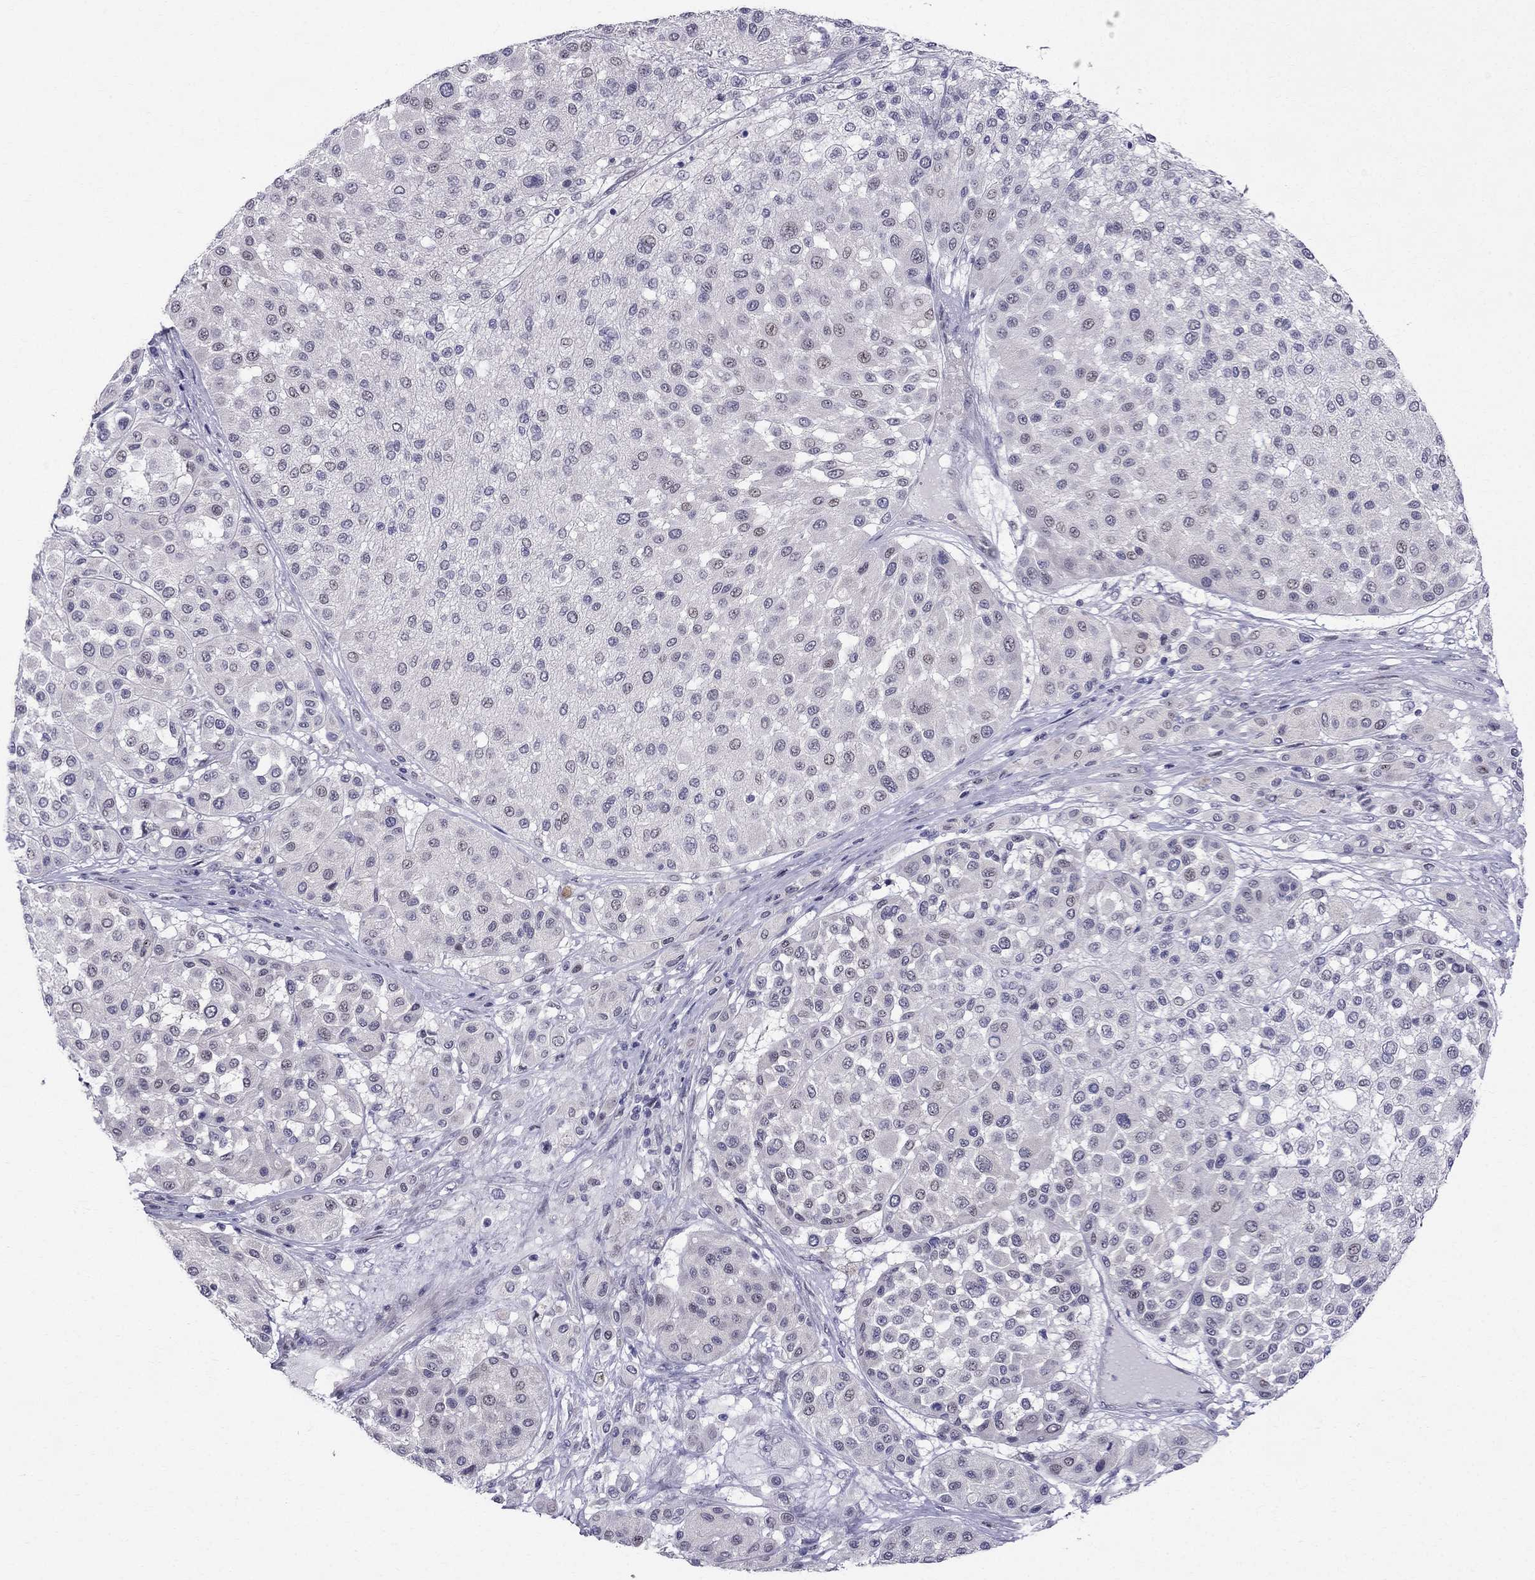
{"staining": {"intensity": "negative", "quantity": "none", "location": "none"}, "tissue": "melanoma", "cell_type": "Tumor cells", "image_type": "cancer", "snomed": [{"axis": "morphology", "description": "Malignant melanoma, Metastatic site"}, {"axis": "topography", "description": "Smooth muscle"}], "caption": "Immunohistochemical staining of malignant melanoma (metastatic site) displays no significant expression in tumor cells.", "gene": "BAG5", "patient": {"sex": "male", "age": 41}}